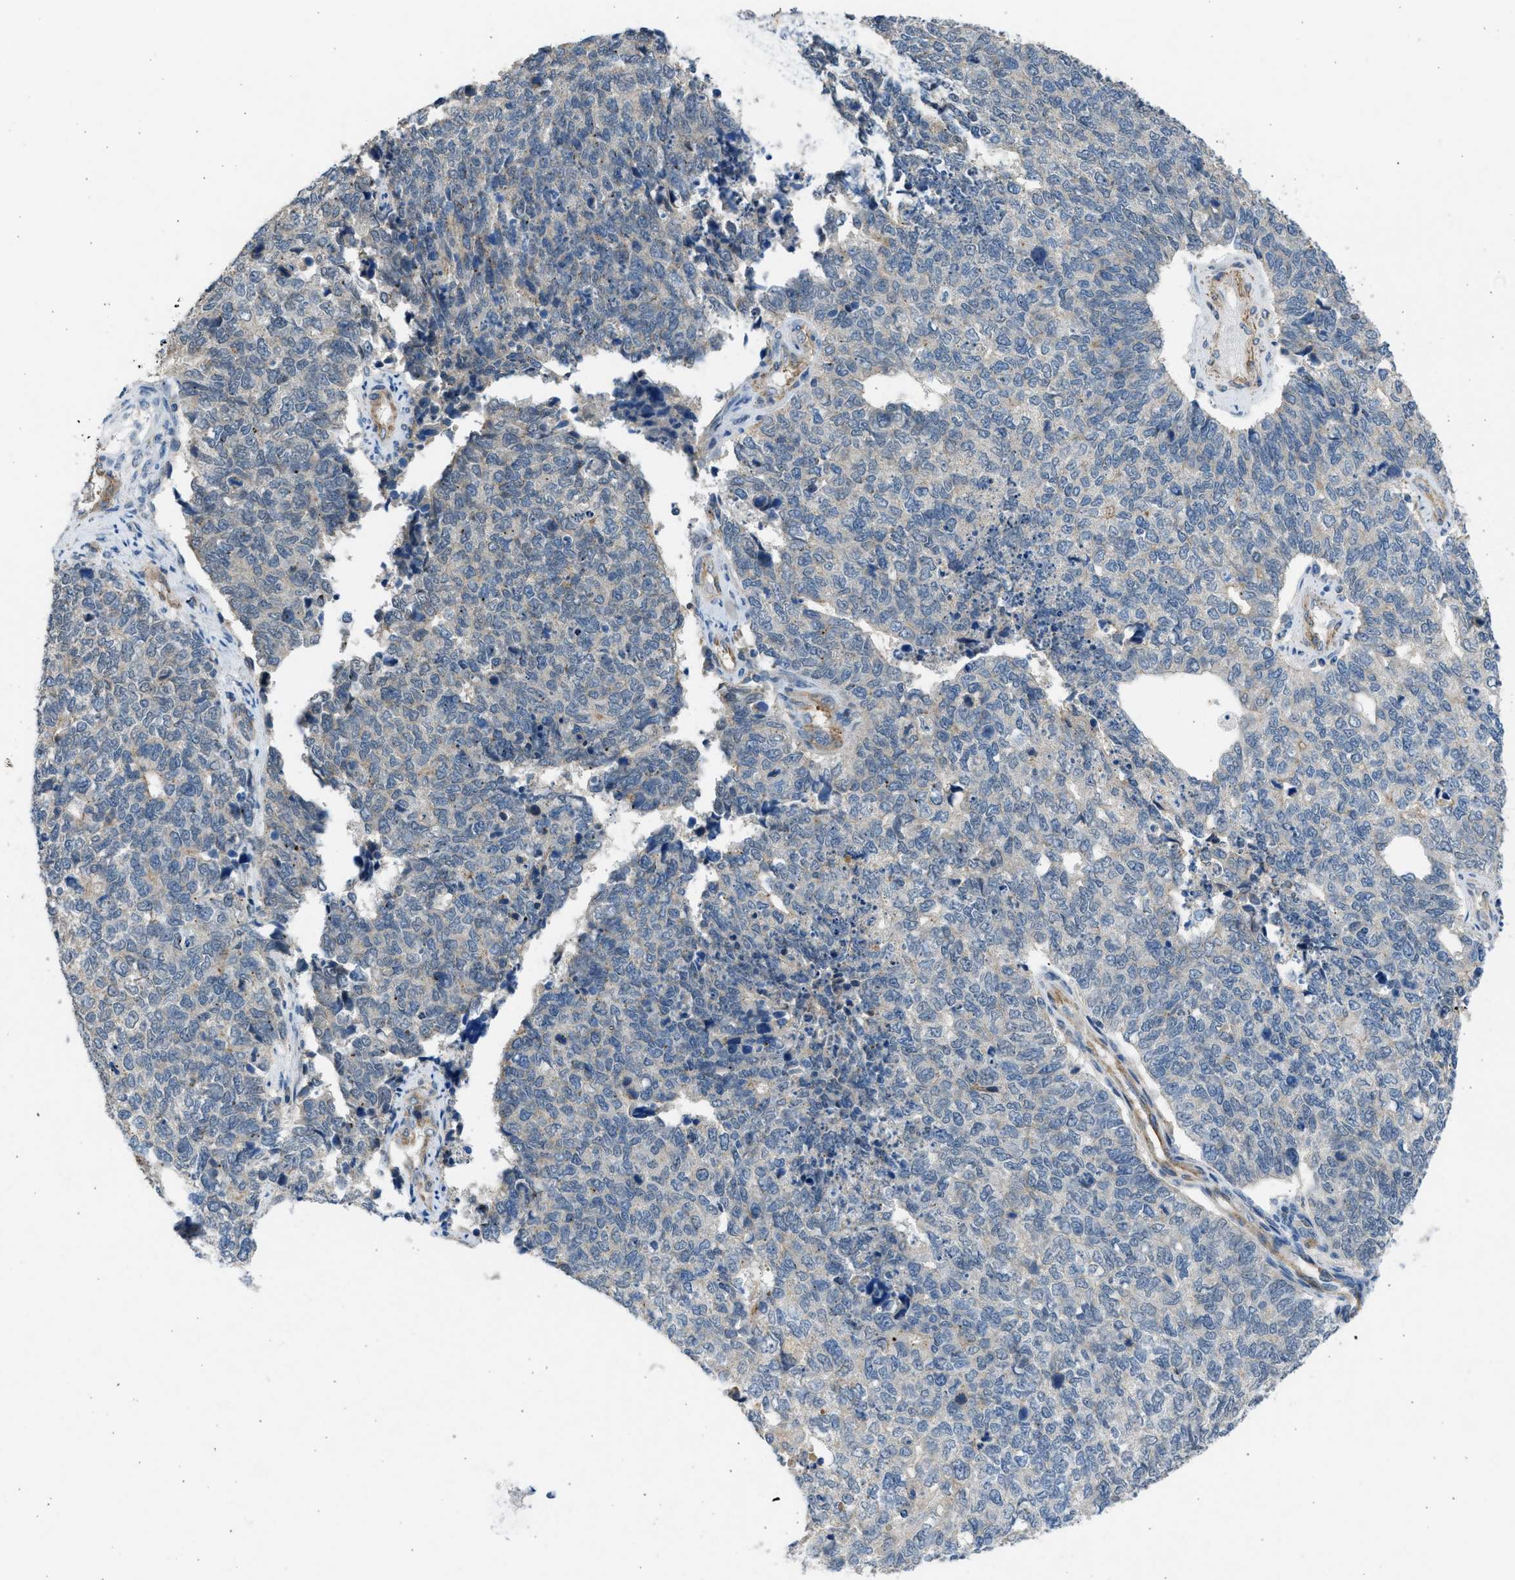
{"staining": {"intensity": "negative", "quantity": "none", "location": "none"}, "tissue": "cervical cancer", "cell_type": "Tumor cells", "image_type": "cancer", "snomed": [{"axis": "morphology", "description": "Squamous cell carcinoma, NOS"}, {"axis": "topography", "description": "Cervix"}], "caption": "IHC of cervical squamous cell carcinoma shows no expression in tumor cells. (DAB (3,3'-diaminobenzidine) immunohistochemistry (IHC) with hematoxylin counter stain).", "gene": "PCNX3", "patient": {"sex": "female", "age": 63}}